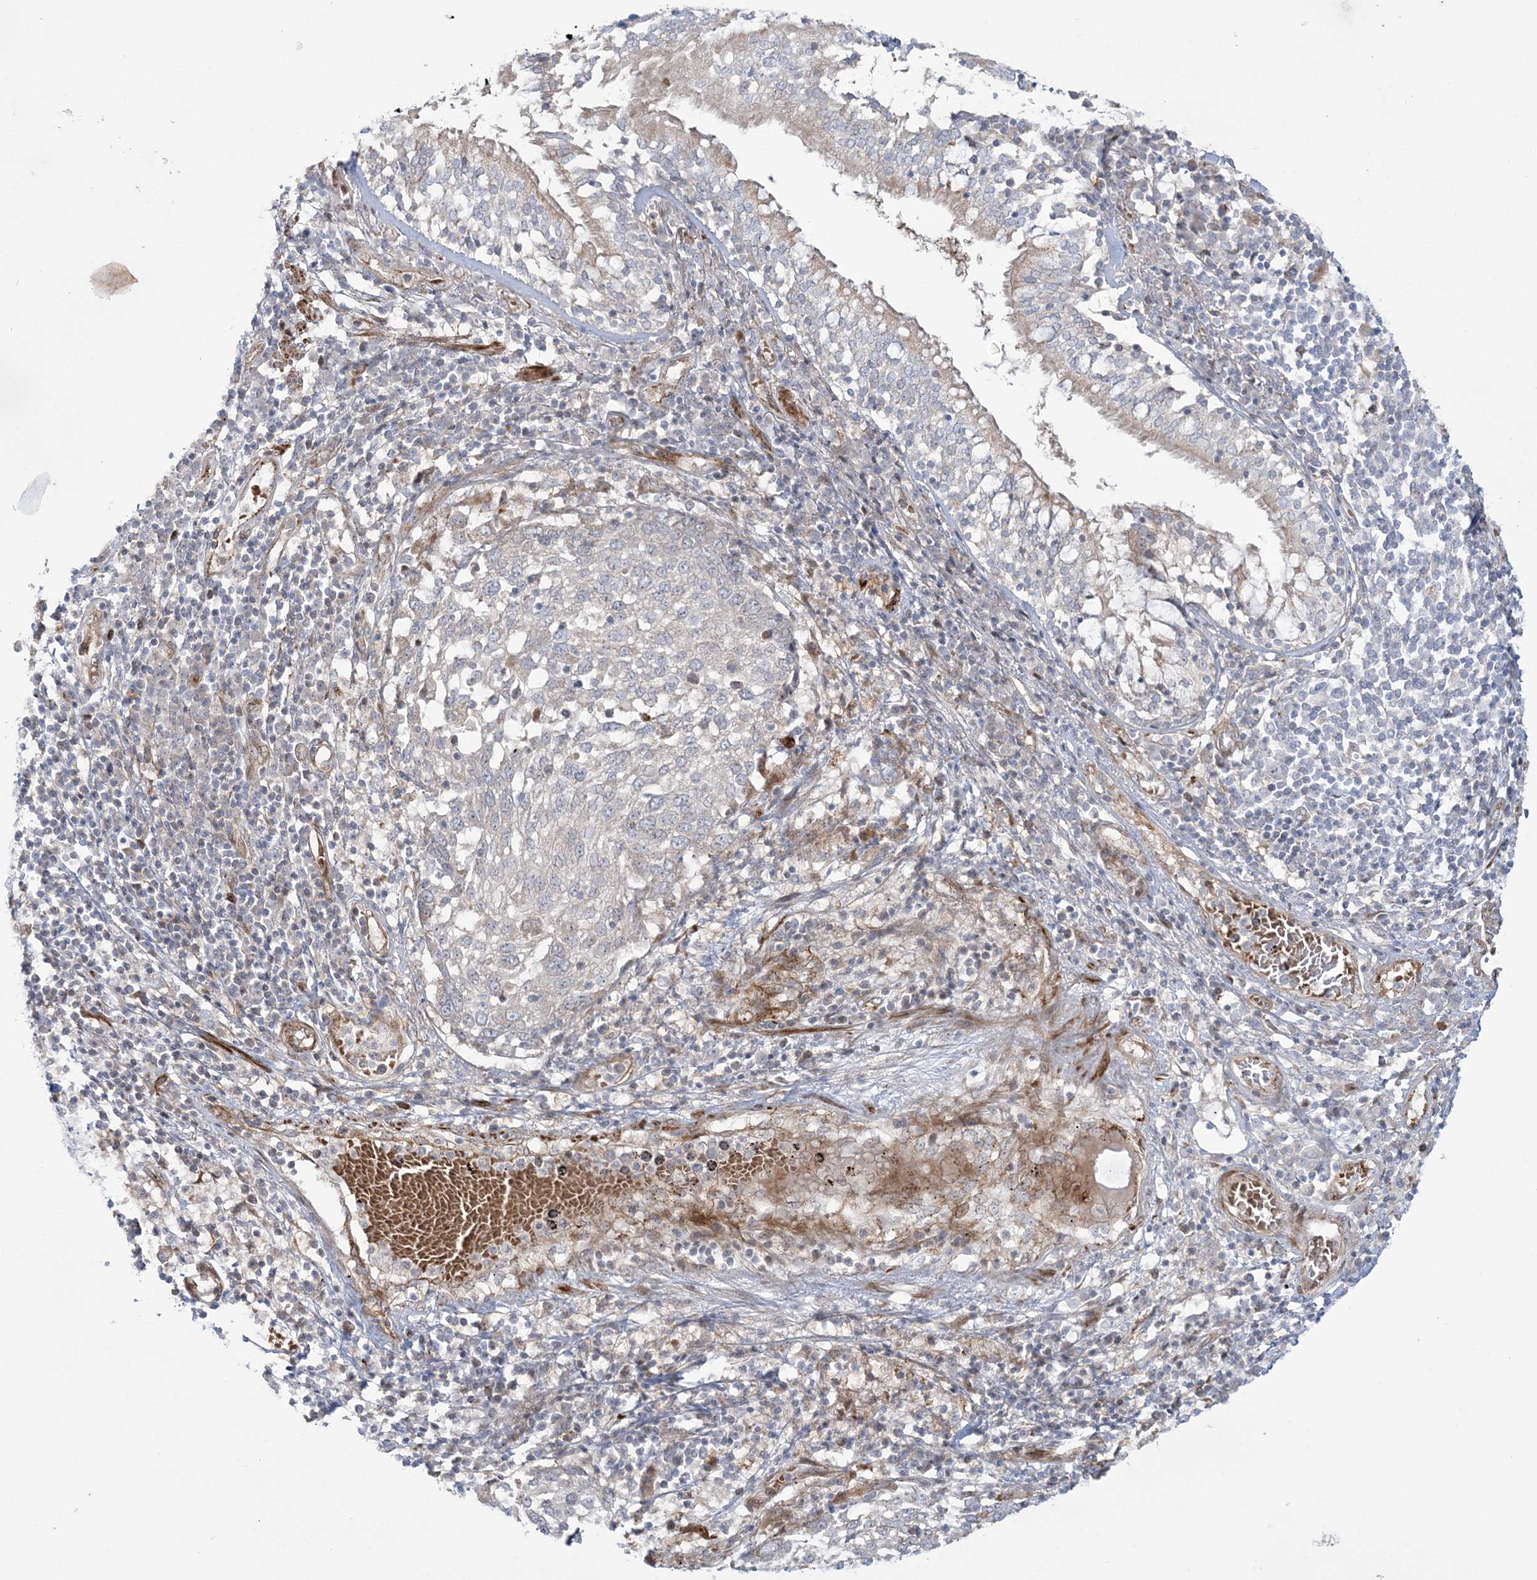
{"staining": {"intensity": "negative", "quantity": "none", "location": "none"}, "tissue": "lung cancer", "cell_type": "Tumor cells", "image_type": "cancer", "snomed": [{"axis": "morphology", "description": "Squamous cell carcinoma, NOS"}, {"axis": "topography", "description": "Lung"}], "caption": "Immunohistochemical staining of human lung cancer (squamous cell carcinoma) exhibits no significant staining in tumor cells.", "gene": "NUDT9", "patient": {"sex": "male", "age": 65}}